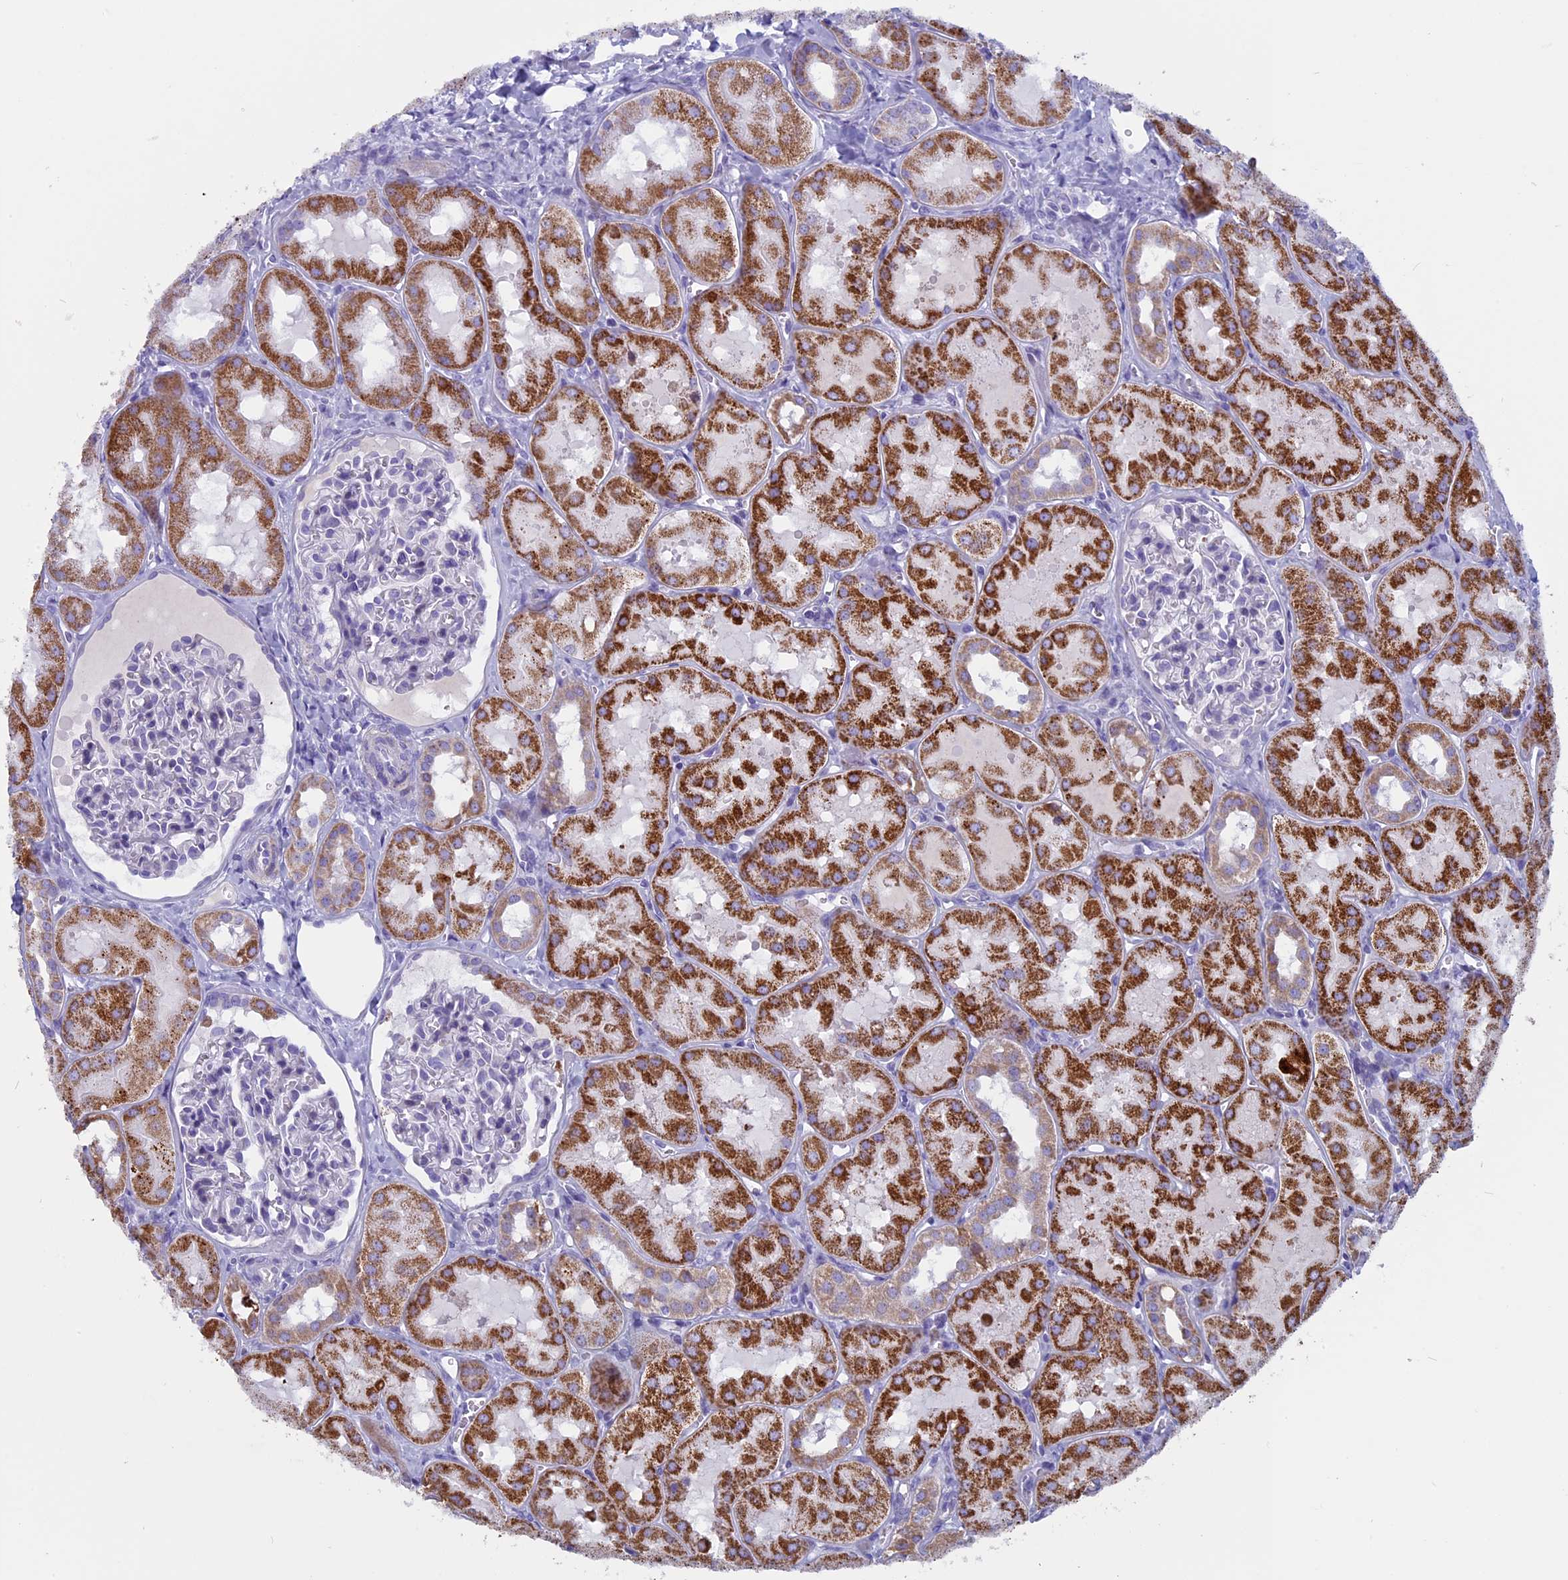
{"staining": {"intensity": "negative", "quantity": "none", "location": "none"}, "tissue": "kidney", "cell_type": "Cells in glomeruli", "image_type": "normal", "snomed": [{"axis": "morphology", "description": "Normal tissue, NOS"}, {"axis": "topography", "description": "Kidney"}, {"axis": "topography", "description": "Urinary bladder"}], "caption": "High magnification brightfield microscopy of unremarkable kidney stained with DAB (3,3'-diaminobenzidine) (brown) and counterstained with hematoxylin (blue): cells in glomeruli show no significant staining. (DAB (3,3'-diaminobenzidine) immunohistochemistry (IHC) visualized using brightfield microscopy, high magnification).", "gene": "ZNF563", "patient": {"sex": "male", "age": 16}}